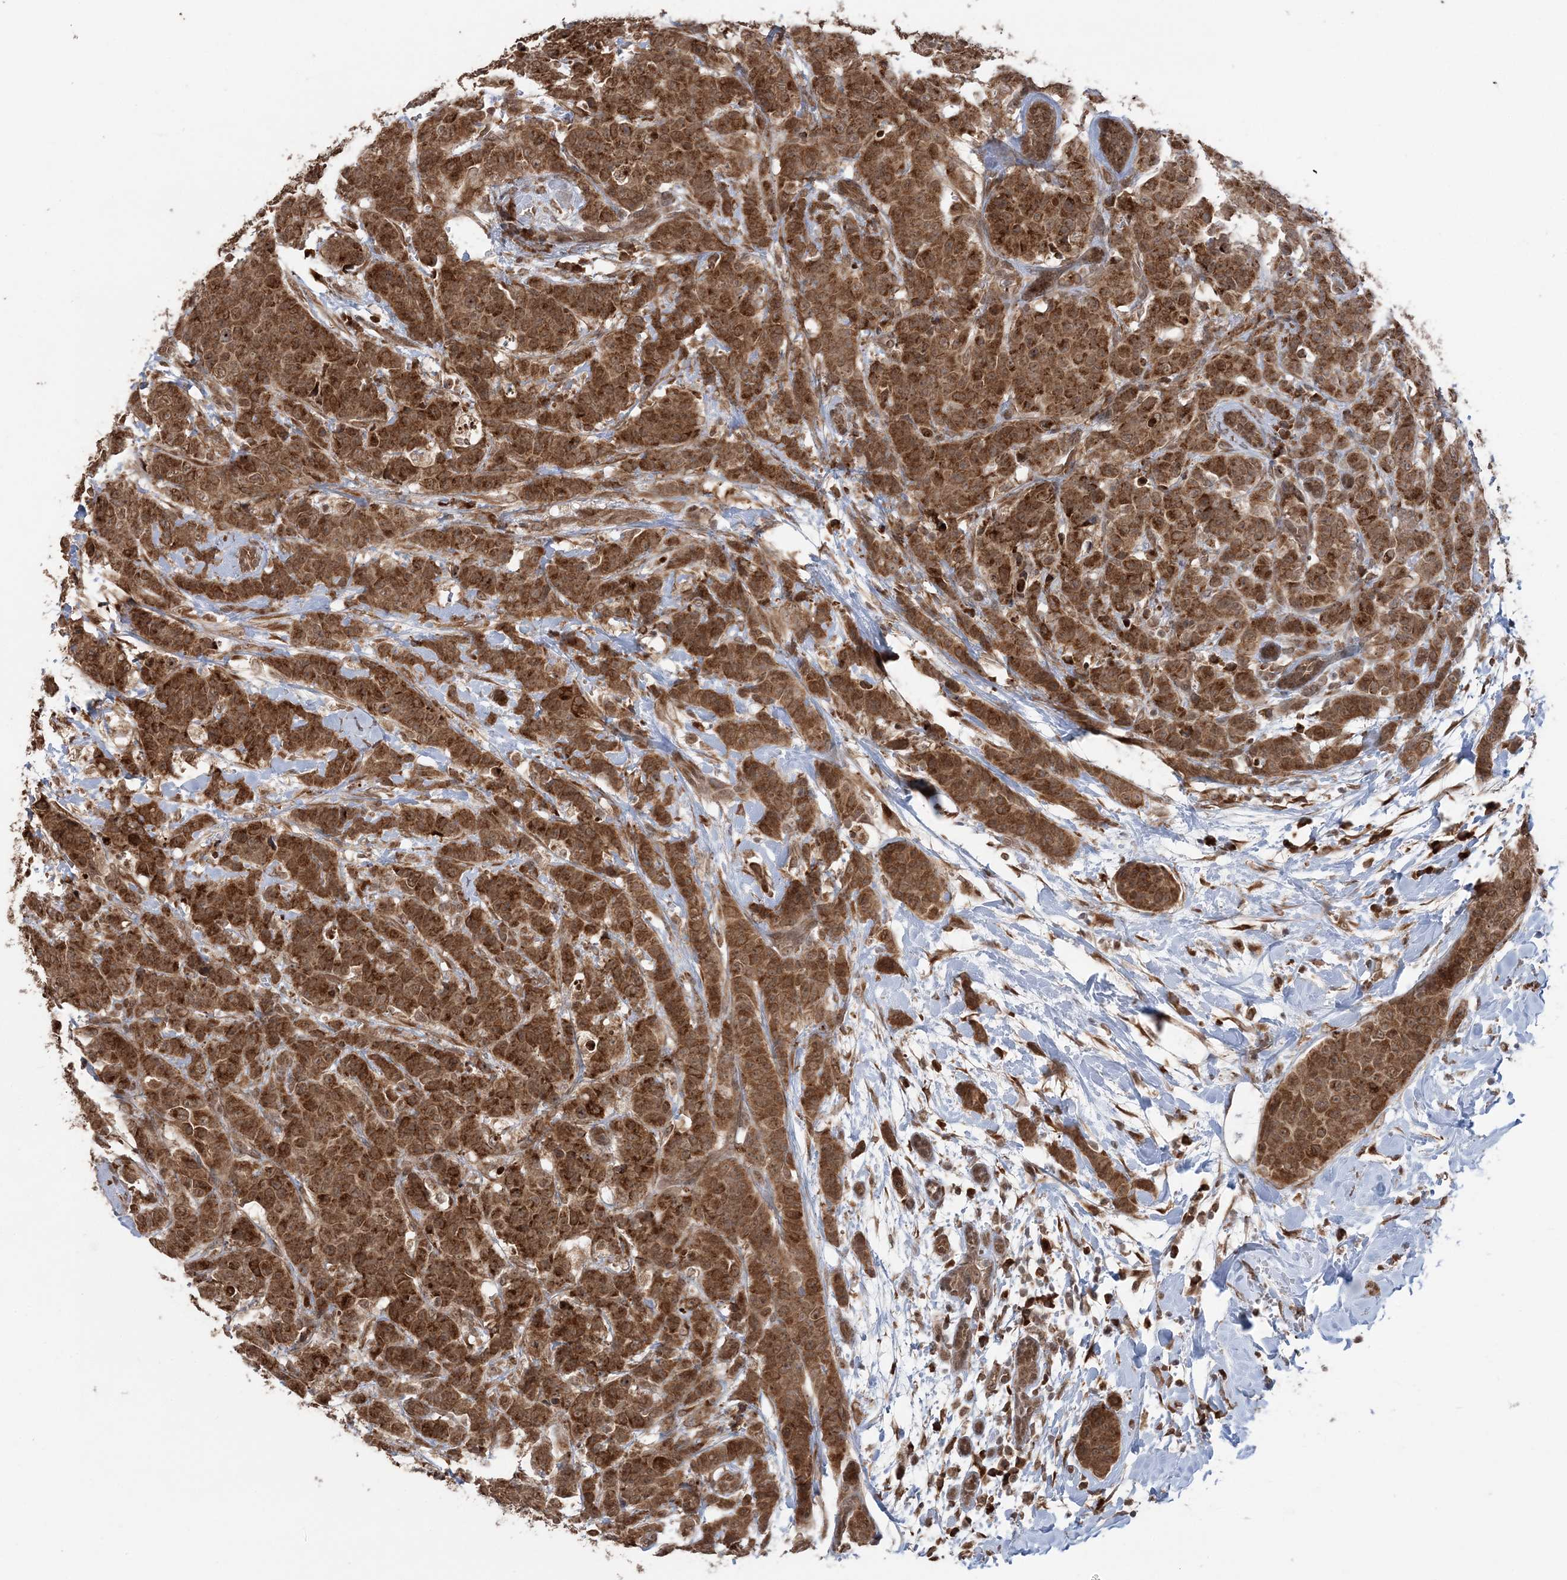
{"staining": {"intensity": "strong", "quantity": ">75%", "location": "cytoplasmic/membranous"}, "tissue": "breast cancer", "cell_type": "Tumor cells", "image_type": "cancer", "snomed": [{"axis": "morphology", "description": "Normal tissue, NOS"}, {"axis": "morphology", "description": "Duct carcinoma"}, {"axis": "topography", "description": "Breast"}], "caption": "Brown immunohistochemical staining in human breast invasive ductal carcinoma shows strong cytoplasmic/membranous positivity in about >75% of tumor cells.", "gene": "TMED10", "patient": {"sex": "female", "age": 40}}